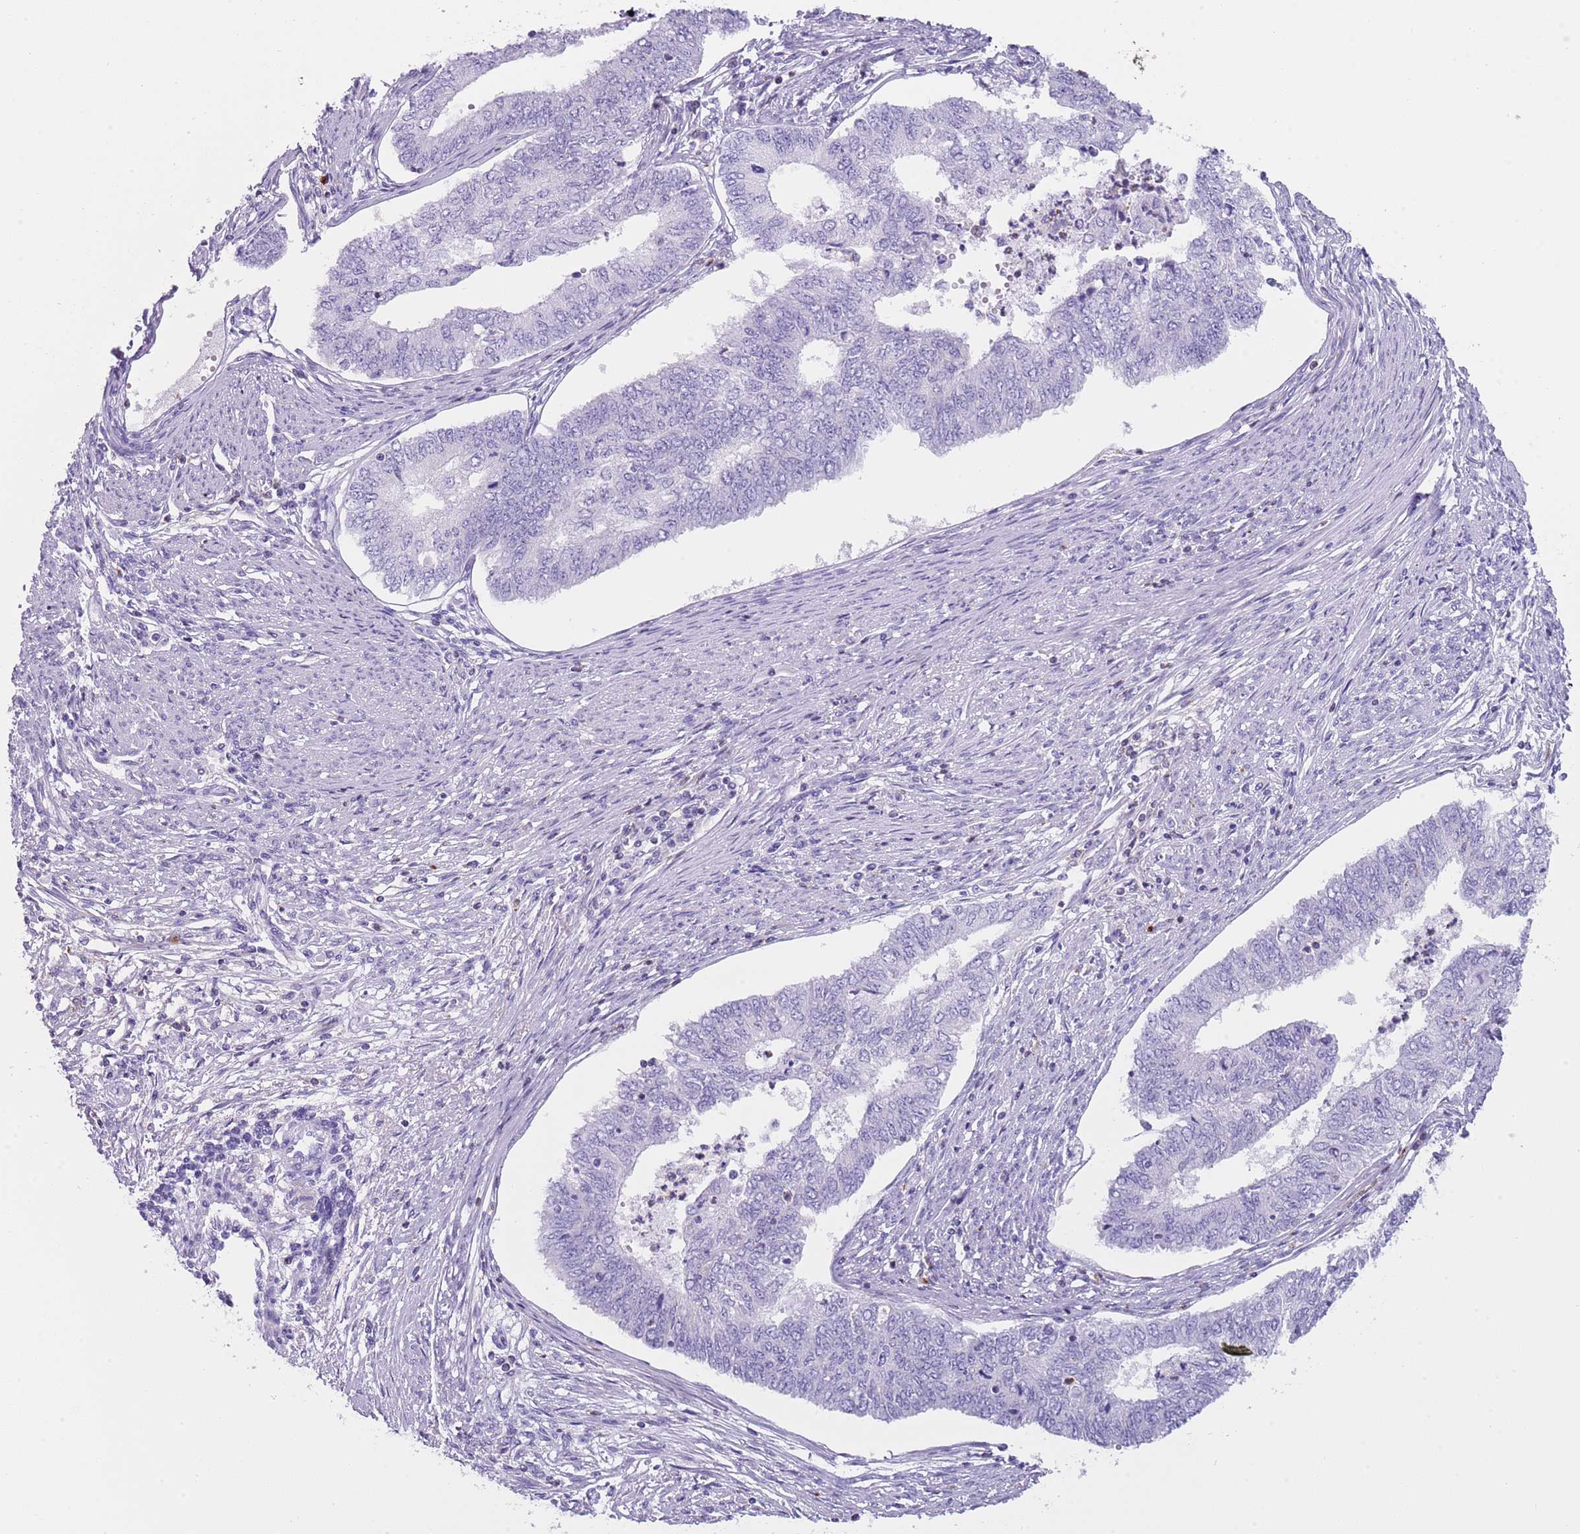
{"staining": {"intensity": "negative", "quantity": "none", "location": "none"}, "tissue": "endometrial cancer", "cell_type": "Tumor cells", "image_type": "cancer", "snomed": [{"axis": "morphology", "description": "Adenocarcinoma, NOS"}, {"axis": "topography", "description": "Endometrium"}], "caption": "Tumor cells are negative for protein expression in human endometrial cancer. (Brightfield microscopy of DAB (3,3'-diaminobenzidine) IHC at high magnification).", "gene": "NBPF20", "patient": {"sex": "female", "age": 68}}